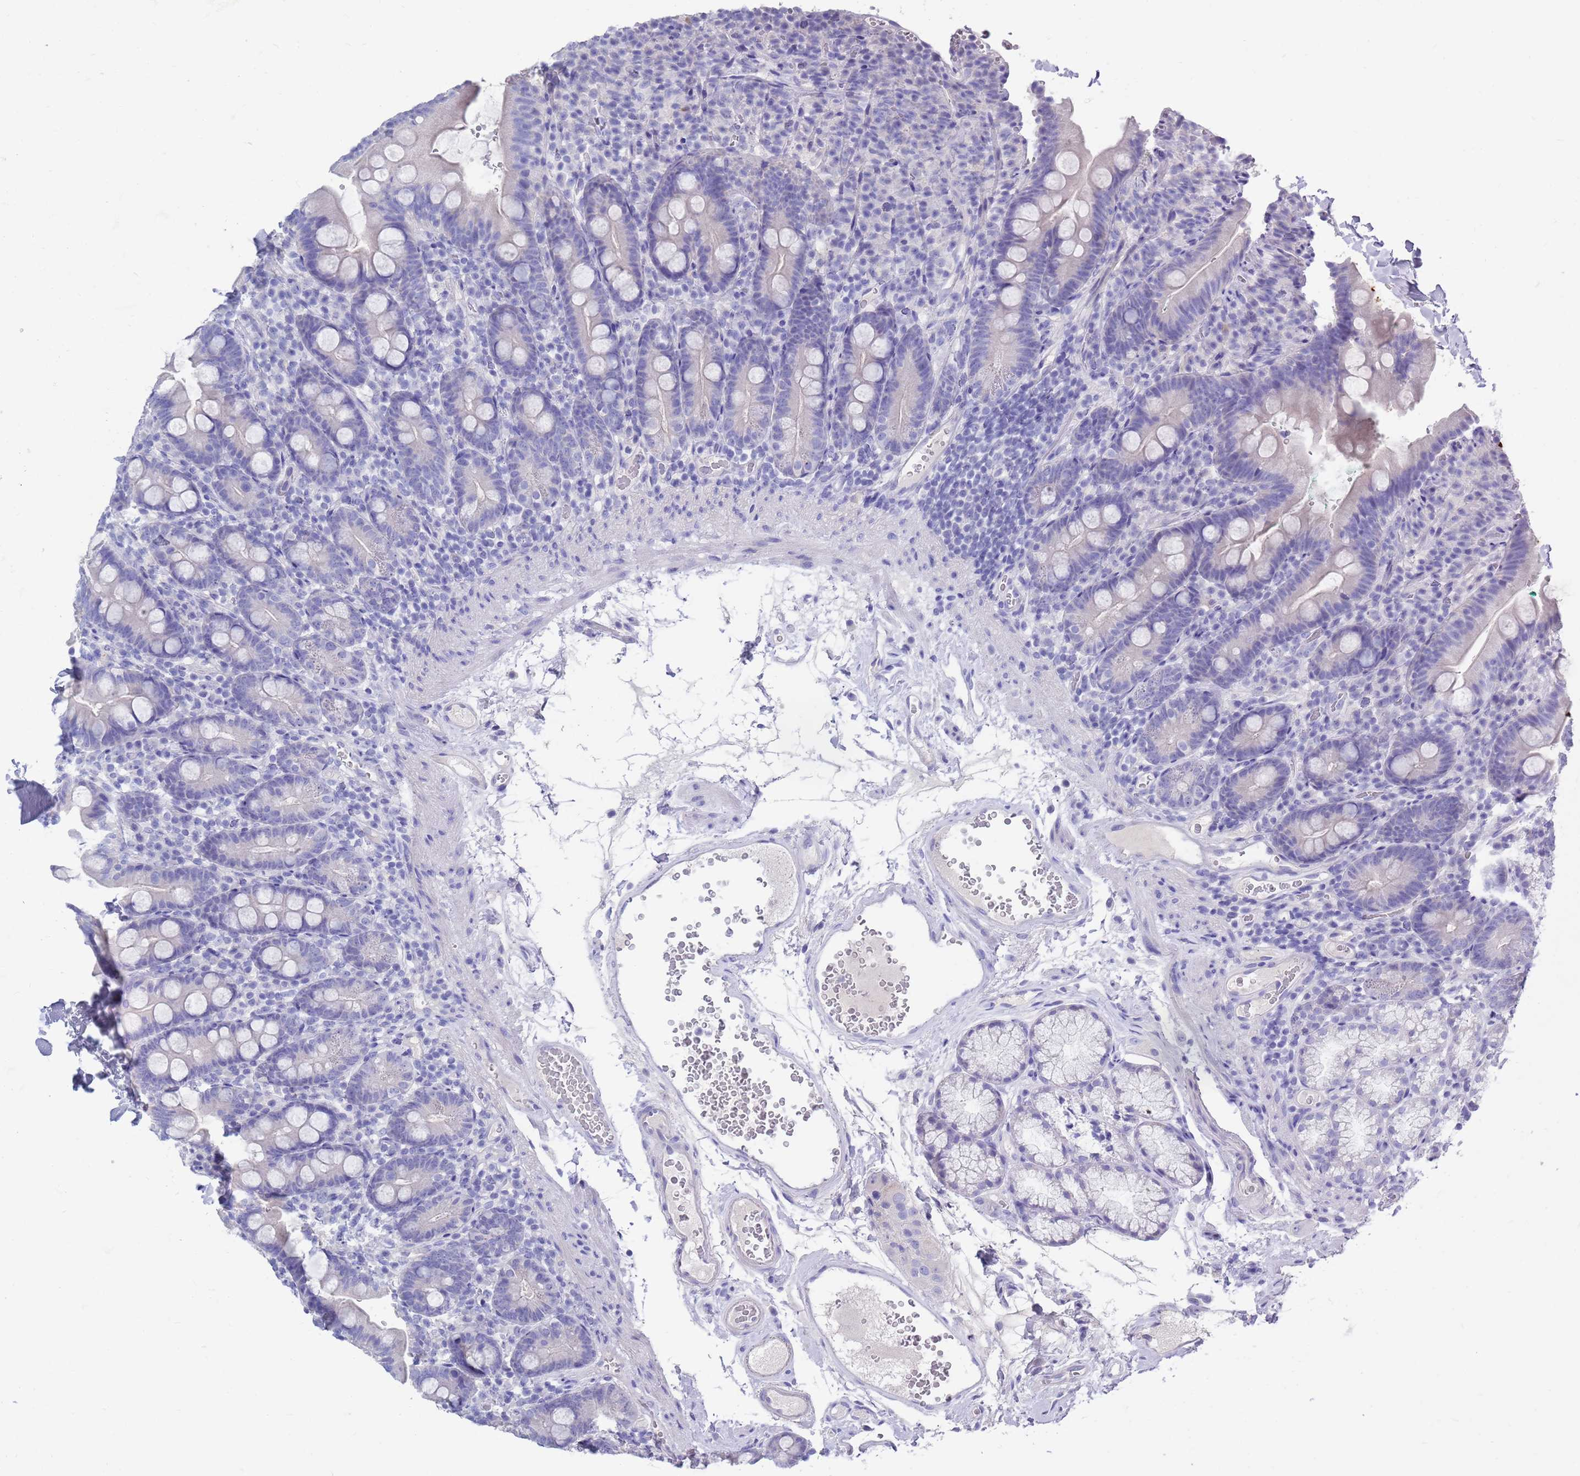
{"staining": {"intensity": "negative", "quantity": "none", "location": "none"}, "tissue": "duodenum", "cell_type": "Glandular cells", "image_type": "normal", "snomed": [{"axis": "morphology", "description": "Normal tissue, NOS"}, {"axis": "topography", "description": "Duodenum"}], "caption": "This is a photomicrograph of immunohistochemistry staining of normal duodenum, which shows no positivity in glandular cells.", "gene": "MTMR2", "patient": {"sex": "female", "age": 67}}